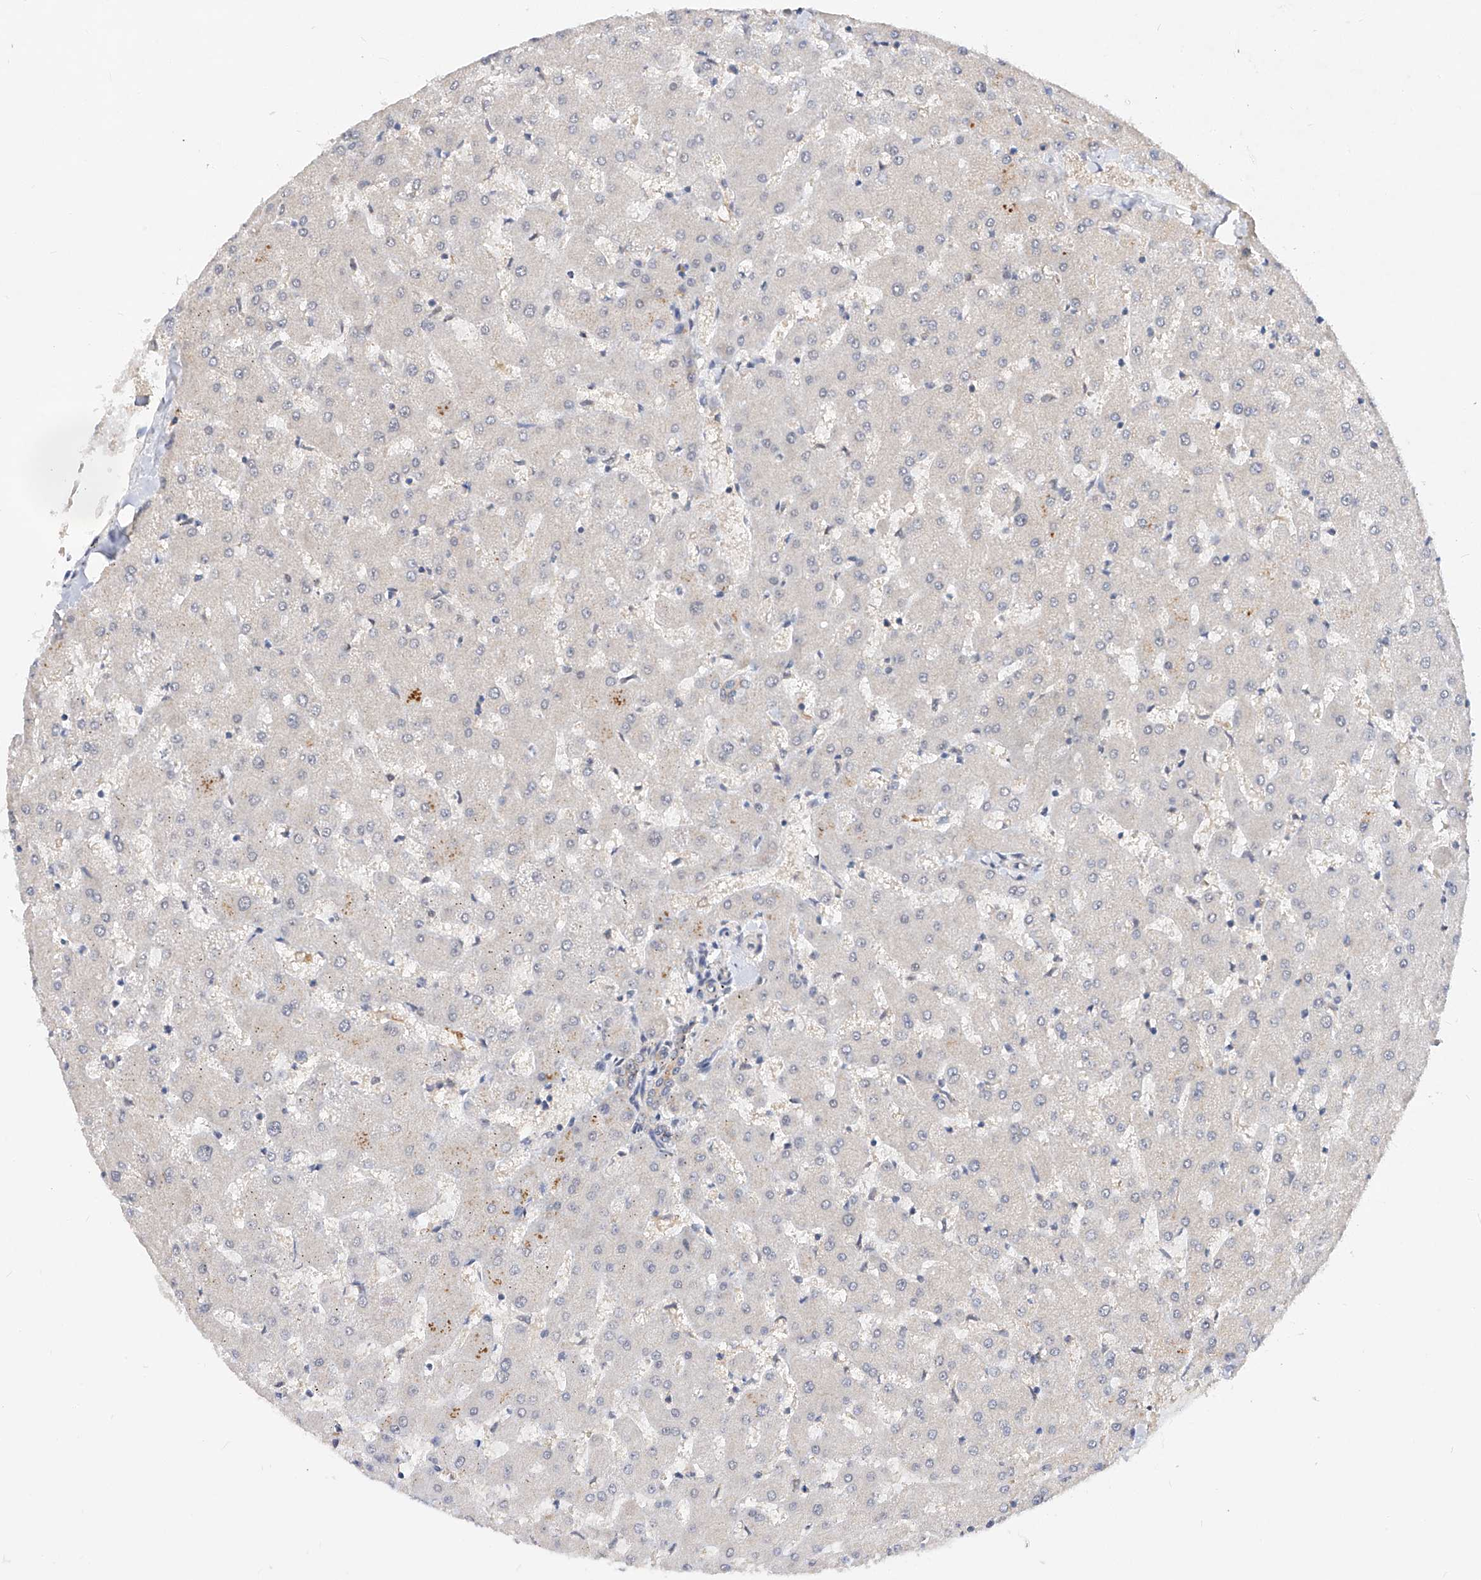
{"staining": {"intensity": "negative", "quantity": "none", "location": "none"}, "tissue": "liver", "cell_type": "Cholangiocytes", "image_type": "normal", "snomed": [{"axis": "morphology", "description": "Normal tissue, NOS"}, {"axis": "topography", "description": "Liver"}], "caption": "Cholangiocytes are negative for brown protein staining in unremarkable liver. (Stains: DAB (3,3'-diaminobenzidine) immunohistochemistry with hematoxylin counter stain, Microscopy: brightfield microscopy at high magnification).", "gene": "AMD1", "patient": {"sex": "female", "age": 63}}